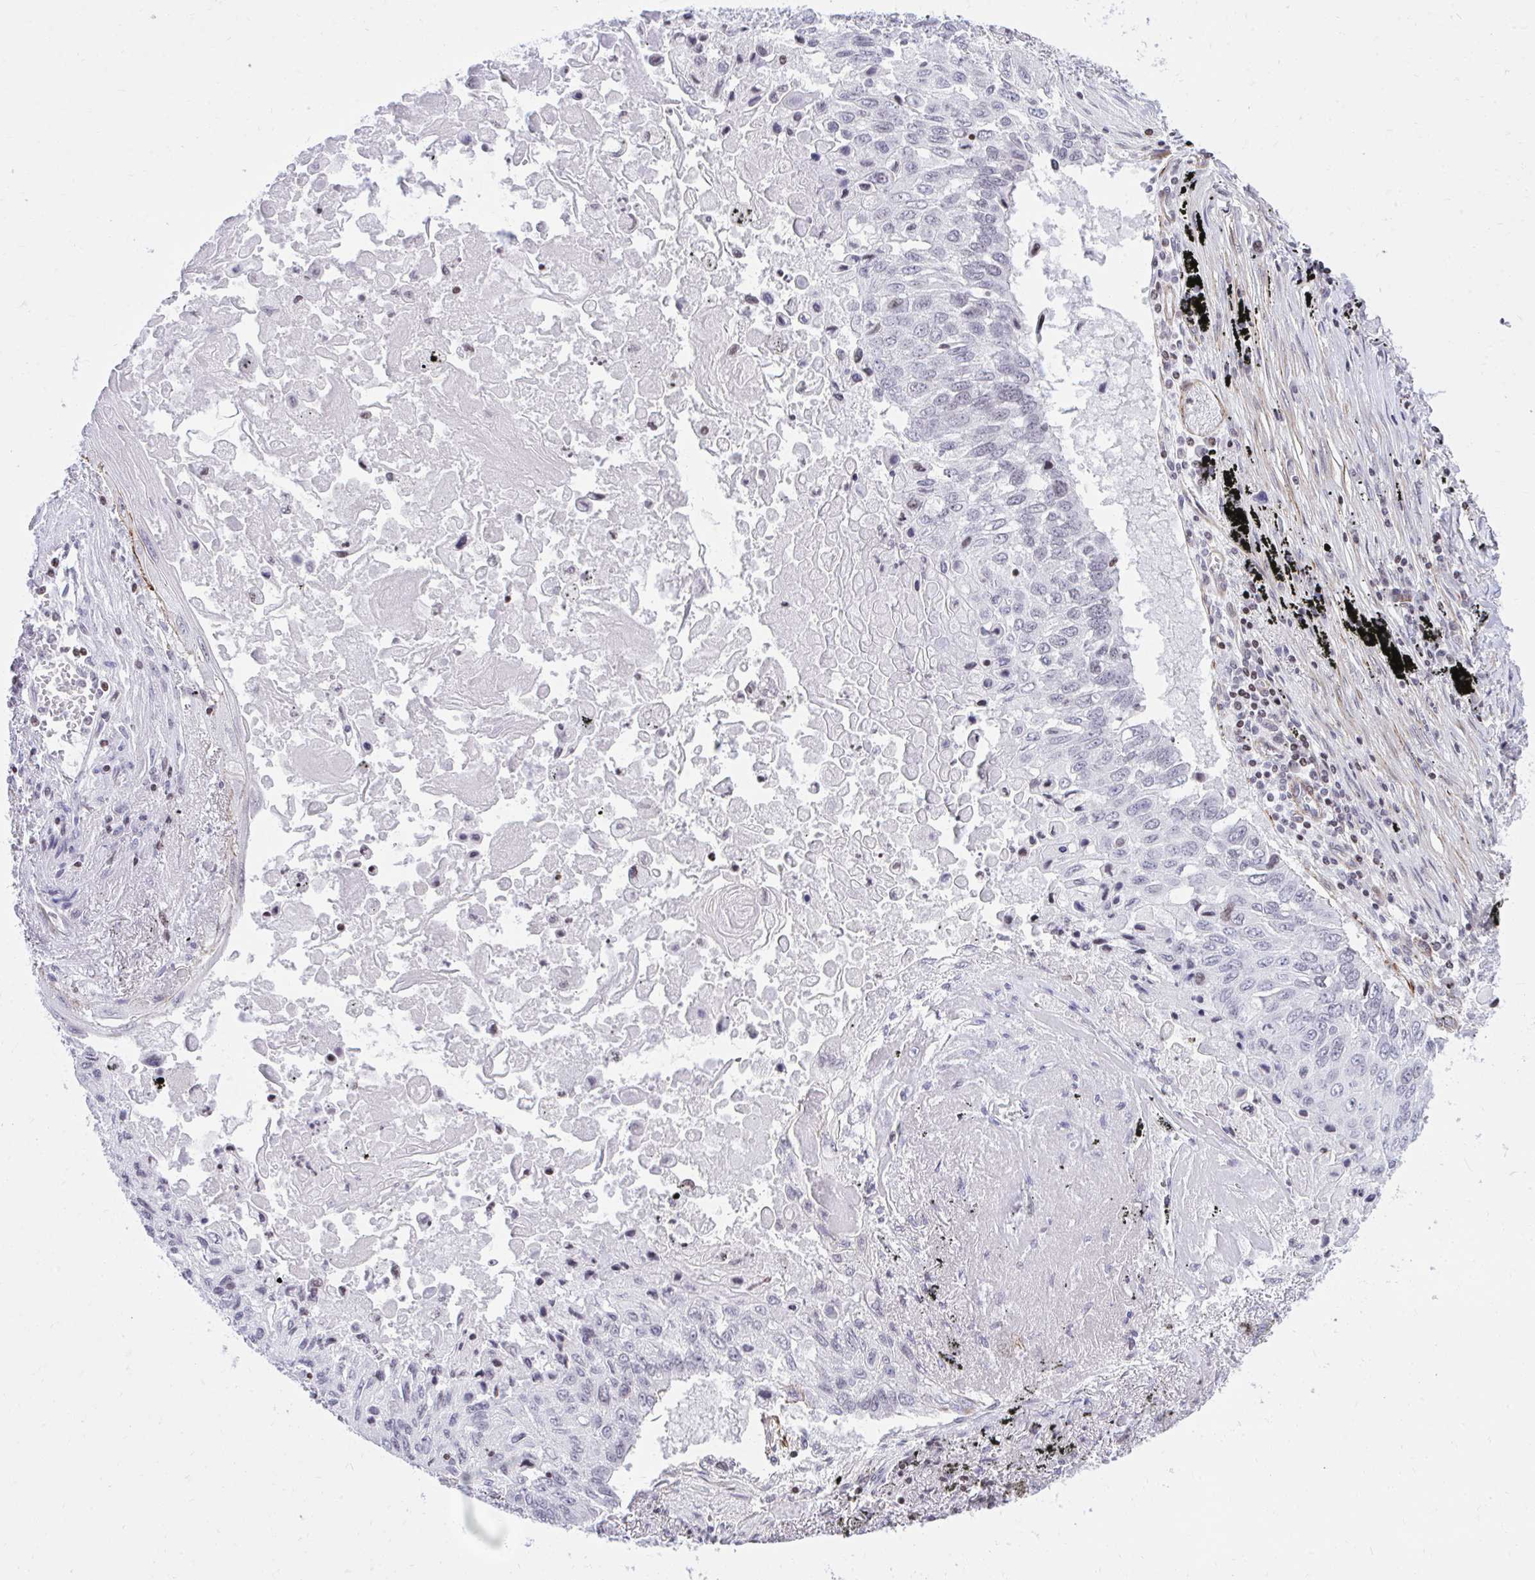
{"staining": {"intensity": "negative", "quantity": "none", "location": "none"}, "tissue": "lung cancer", "cell_type": "Tumor cells", "image_type": "cancer", "snomed": [{"axis": "morphology", "description": "Squamous cell carcinoma, NOS"}, {"axis": "topography", "description": "Lung"}], "caption": "Immunohistochemistry image of squamous cell carcinoma (lung) stained for a protein (brown), which reveals no staining in tumor cells.", "gene": "KCNN4", "patient": {"sex": "male", "age": 75}}